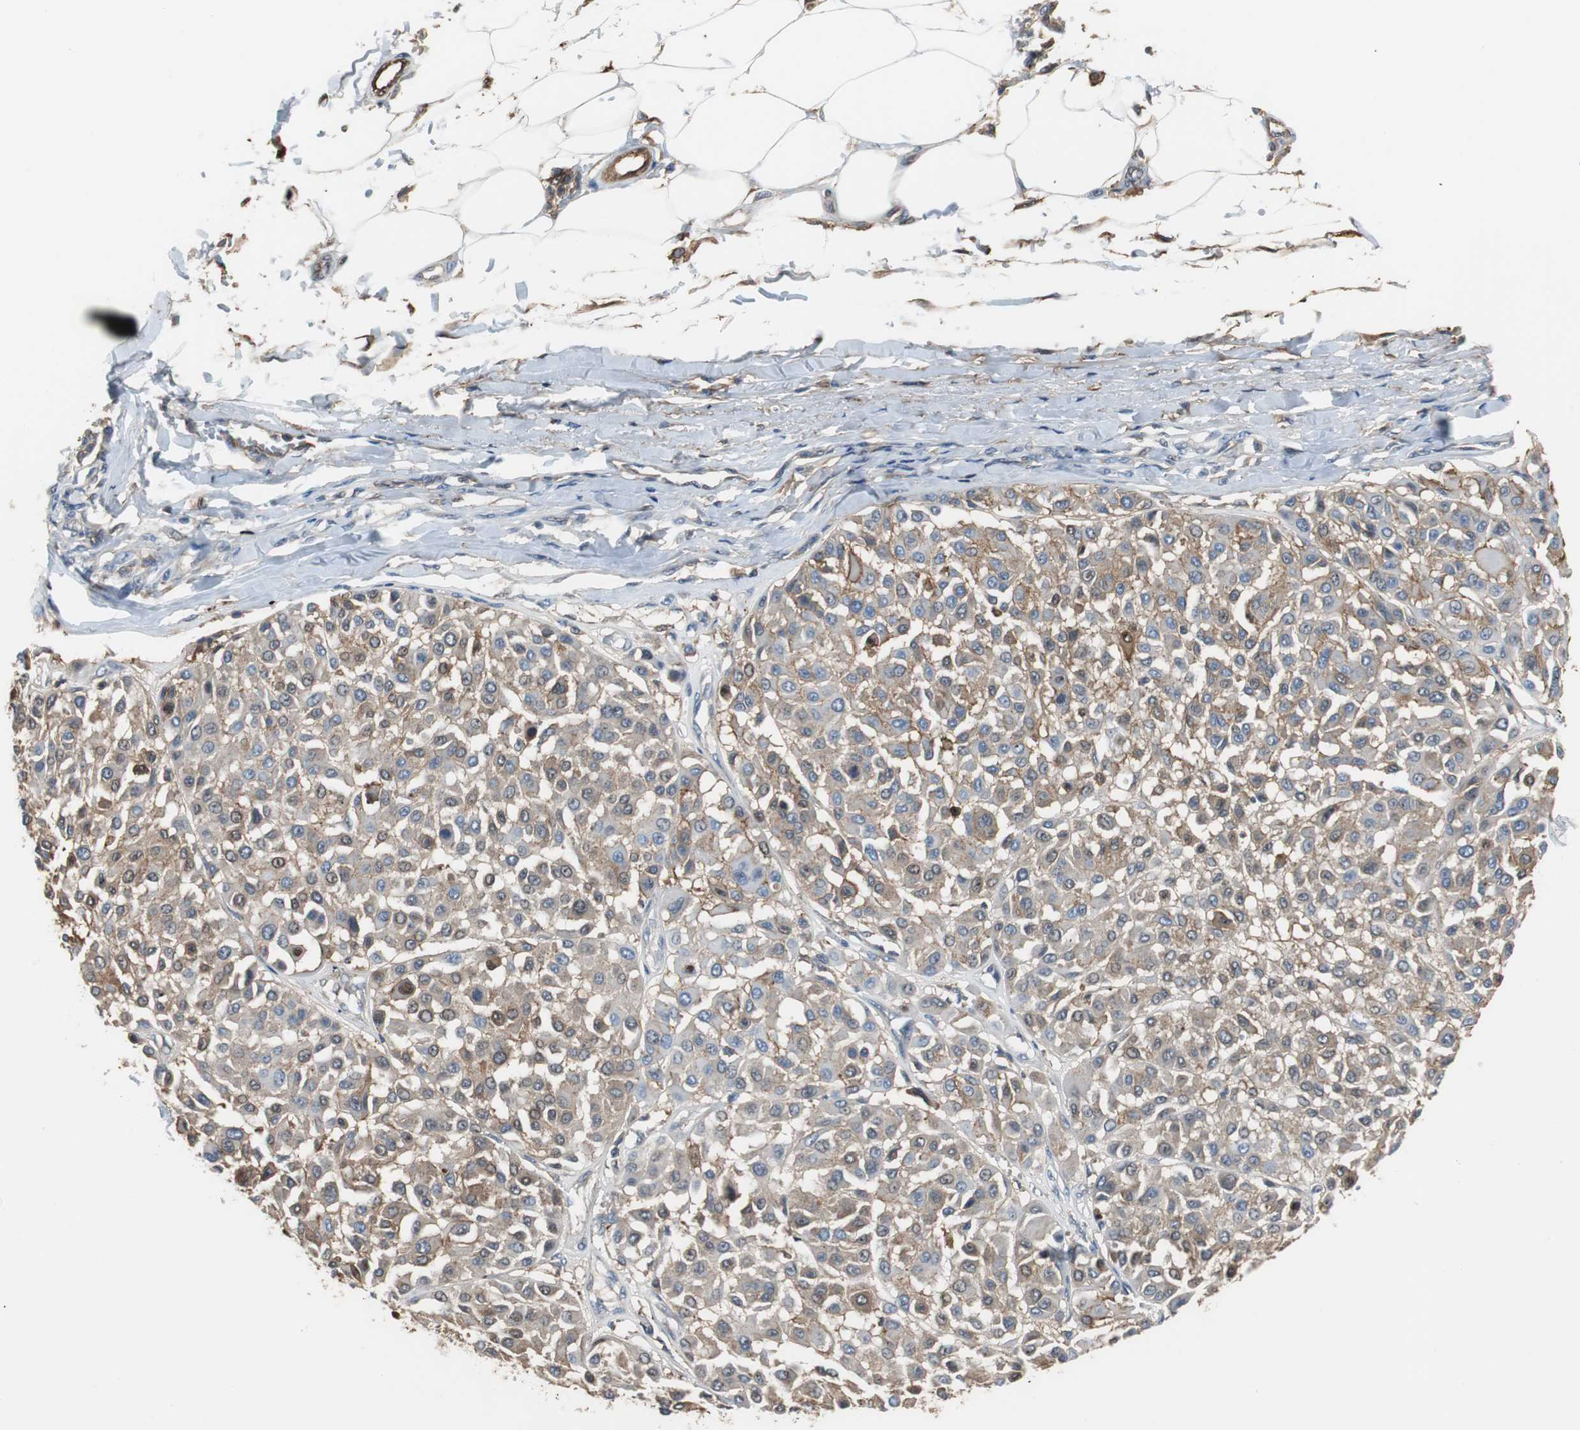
{"staining": {"intensity": "moderate", "quantity": "<25%", "location": "cytoplasmic/membranous"}, "tissue": "melanoma", "cell_type": "Tumor cells", "image_type": "cancer", "snomed": [{"axis": "morphology", "description": "Malignant melanoma, Metastatic site"}, {"axis": "topography", "description": "Soft tissue"}], "caption": "Melanoma tissue exhibits moderate cytoplasmic/membranous staining in approximately <25% of tumor cells", "gene": "ANXA4", "patient": {"sex": "male", "age": 41}}